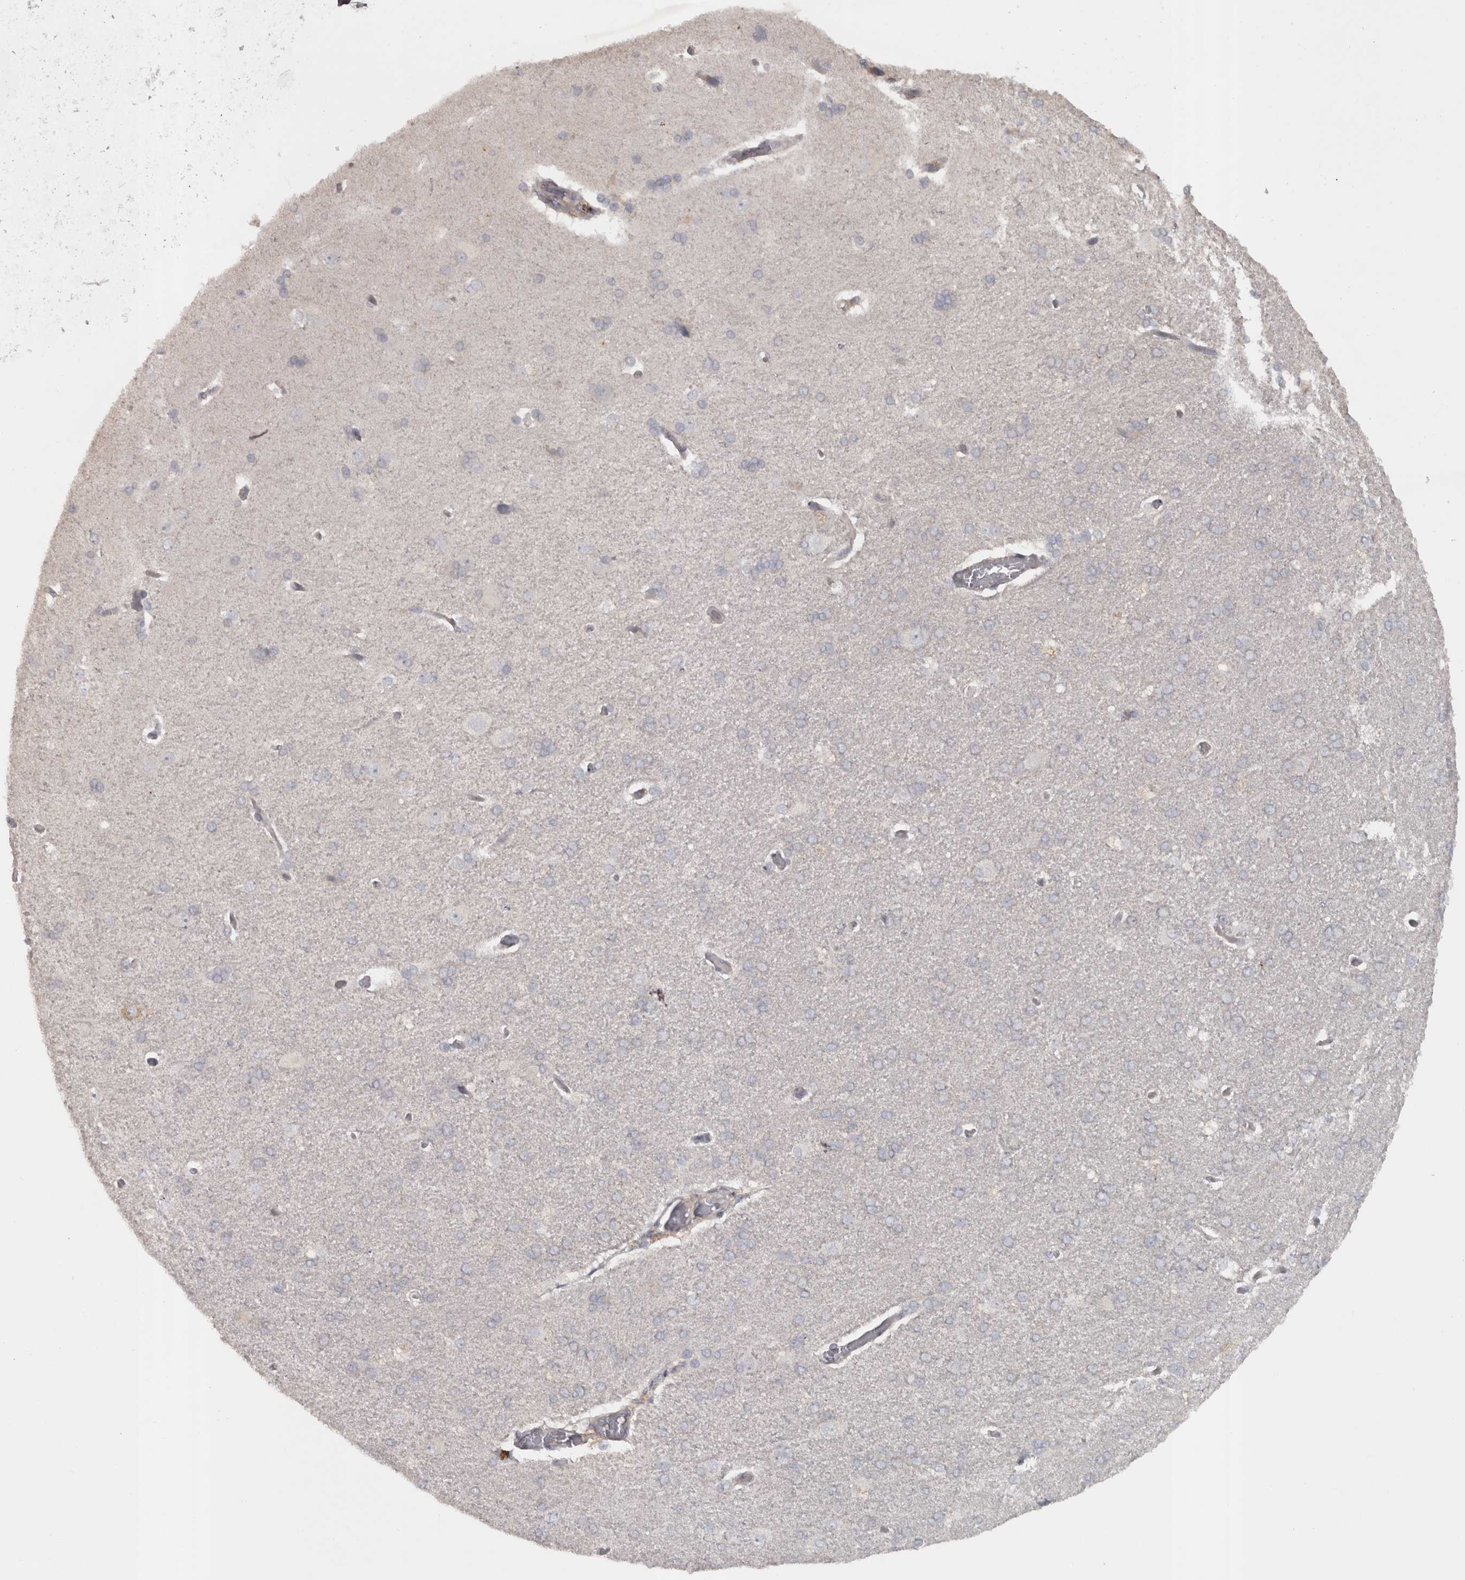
{"staining": {"intensity": "moderate", "quantity": "<25%", "location": "cytoplasmic/membranous"}, "tissue": "cerebral cortex", "cell_type": "Endothelial cells", "image_type": "normal", "snomed": [{"axis": "morphology", "description": "Normal tissue, NOS"}, {"axis": "topography", "description": "Cerebral cortex"}], "caption": "An immunohistochemistry image of normal tissue is shown. Protein staining in brown shows moderate cytoplasmic/membranous positivity in cerebral cortex within endothelial cells. The staining is performed using DAB (3,3'-diaminobenzidine) brown chromogen to label protein expression. The nuclei are counter-stained blue using hematoxylin.", "gene": "SLCO5A1", "patient": {"sex": "male", "age": 62}}